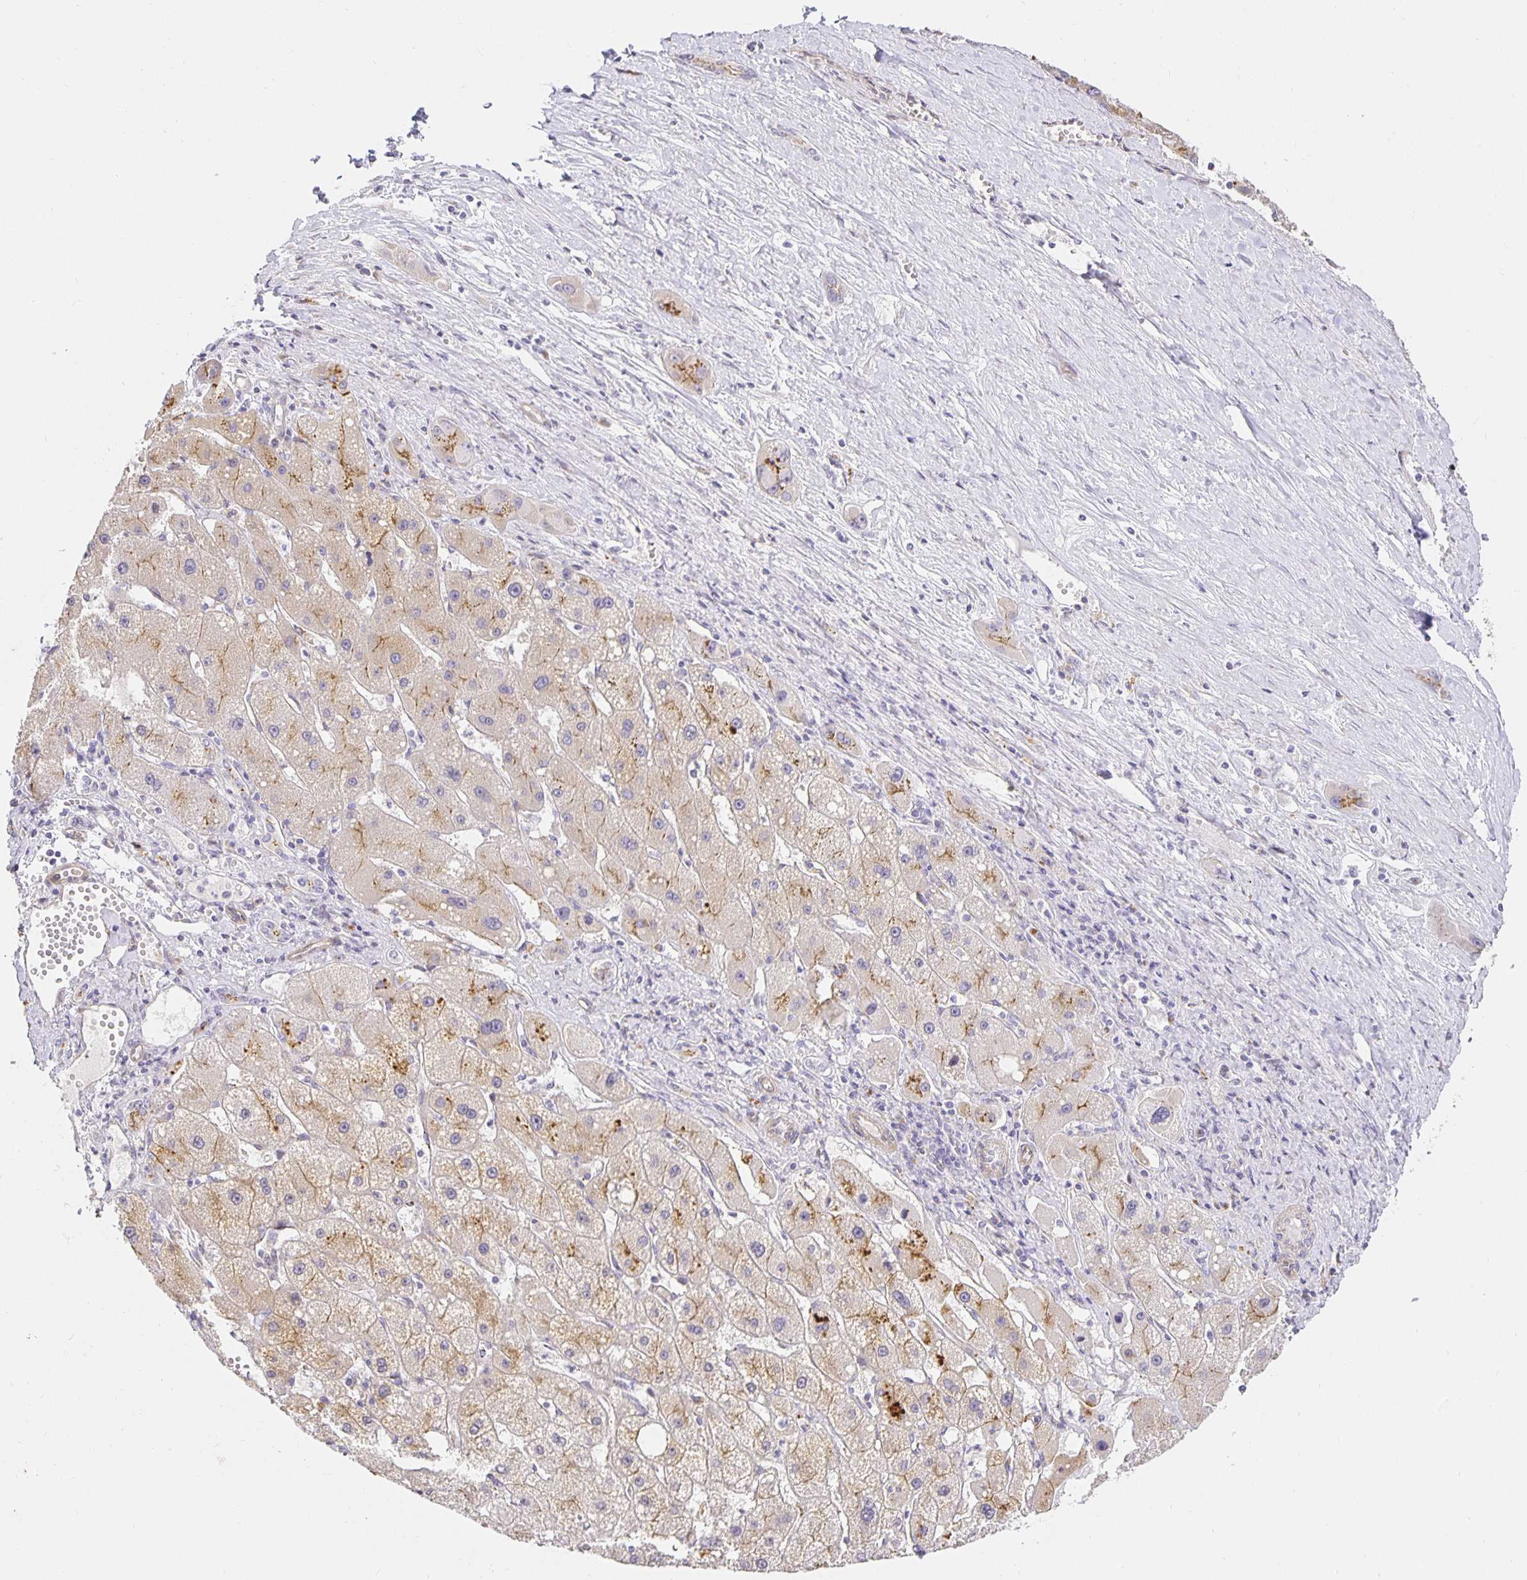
{"staining": {"intensity": "weak", "quantity": "<25%", "location": "cytoplasmic/membranous"}, "tissue": "liver cancer", "cell_type": "Tumor cells", "image_type": "cancer", "snomed": [{"axis": "morphology", "description": "Carcinoma, Hepatocellular, NOS"}, {"axis": "topography", "description": "Liver"}], "caption": "IHC histopathology image of liver hepatocellular carcinoma stained for a protein (brown), which exhibits no positivity in tumor cells. (DAB IHC visualized using brightfield microscopy, high magnification).", "gene": "TJP3", "patient": {"sex": "female", "age": 82}}